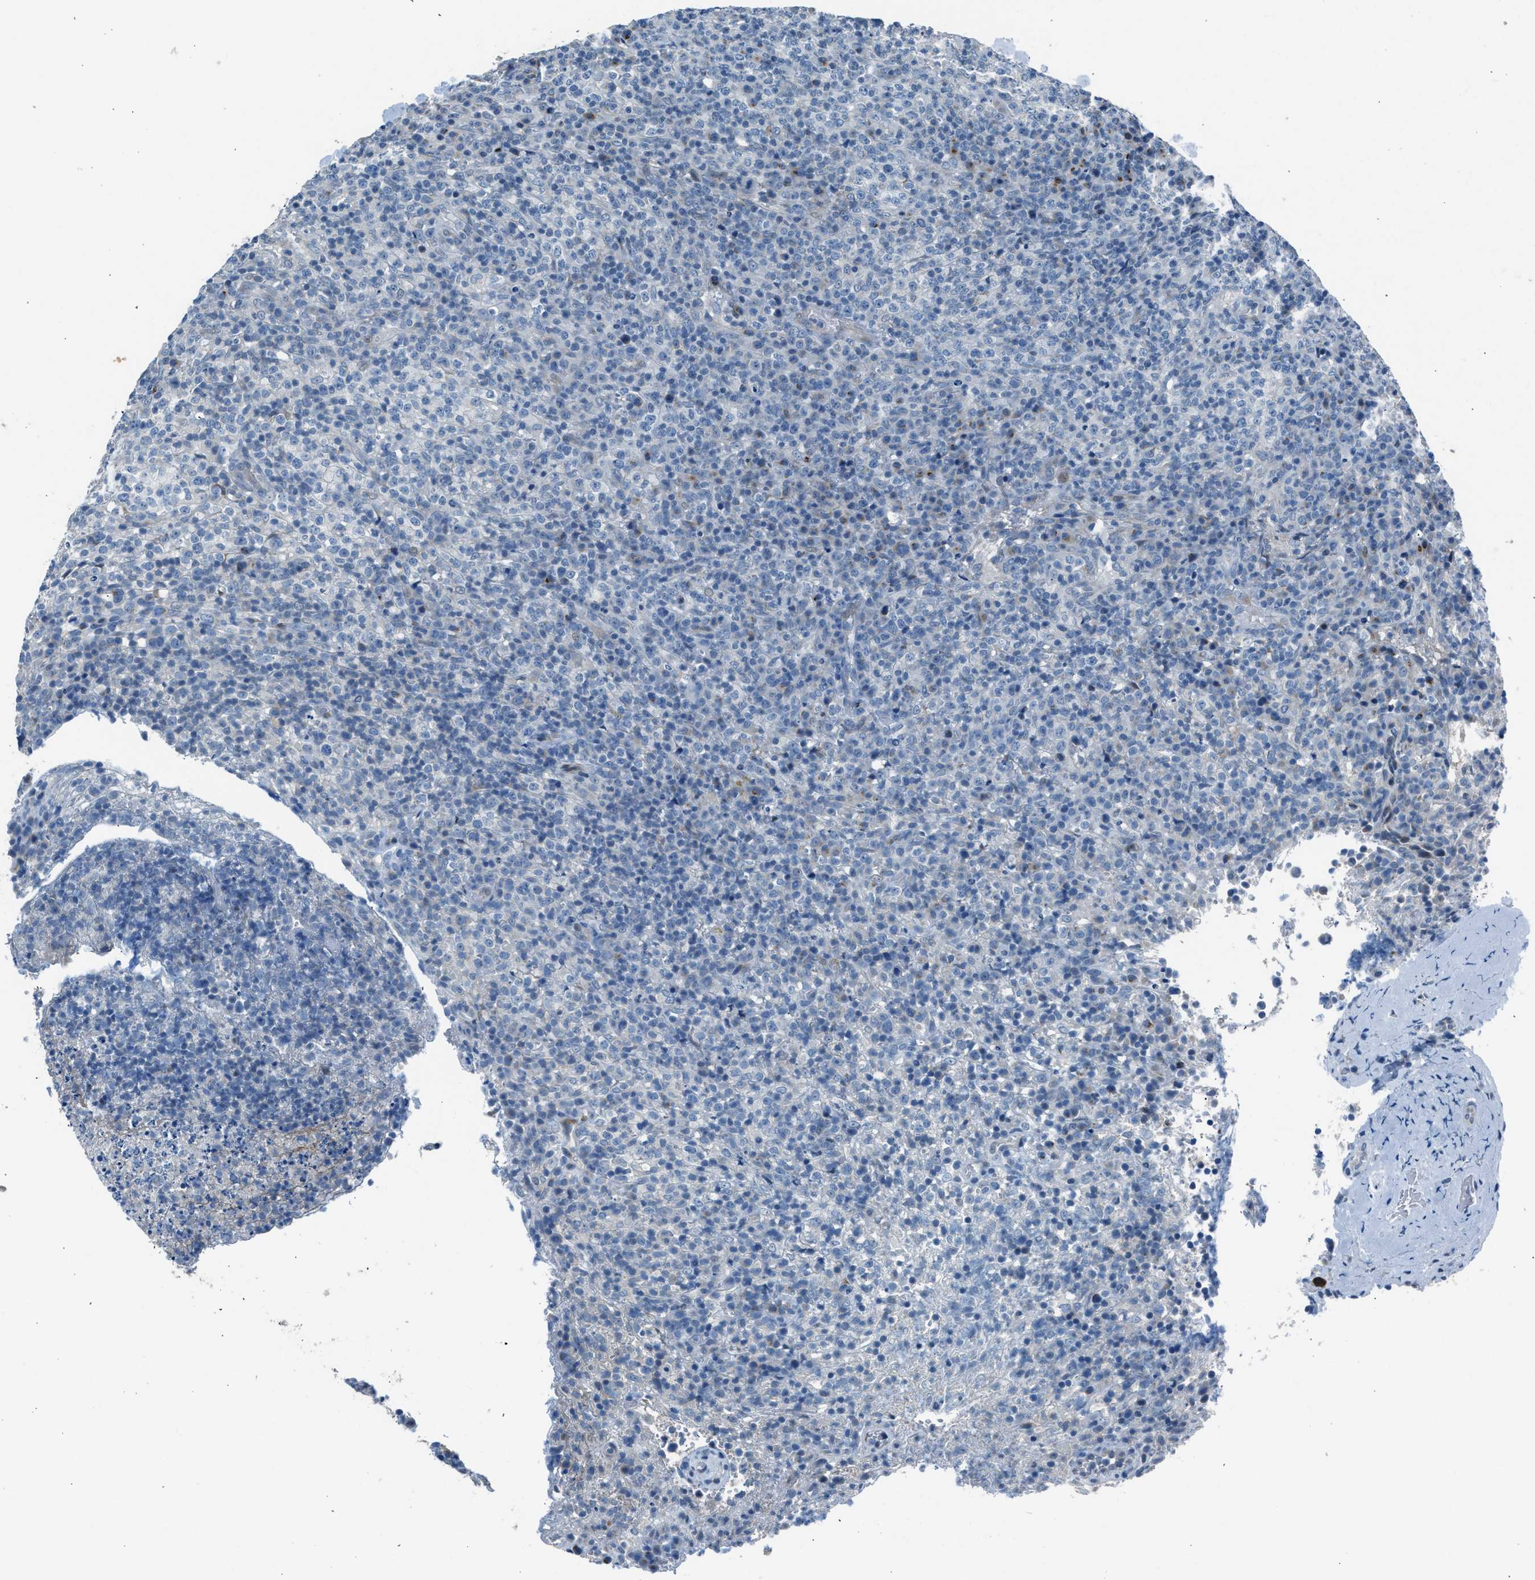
{"staining": {"intensity": "negative", "quantity": "none", "location": "none"}, "tissue": "lymphoma", "cell_type": "Tumor cells", "image_type": "cancer", "snomed": [{"axis": "morphology", "description": "Malignant lymphoma, non-Hodgkin's type, High grade"}, {"axis": "topography", "description": "Lymph node"}], "caption": "A high-resolution photomicrograph shows immunohistochemistry staining of high-grade malignant lymphoma, non-Hodgkin's type, which reveals no significant expression in tumor cells.", "gene": "RNF41", "patient": {"sex": "female", "age": 76}}